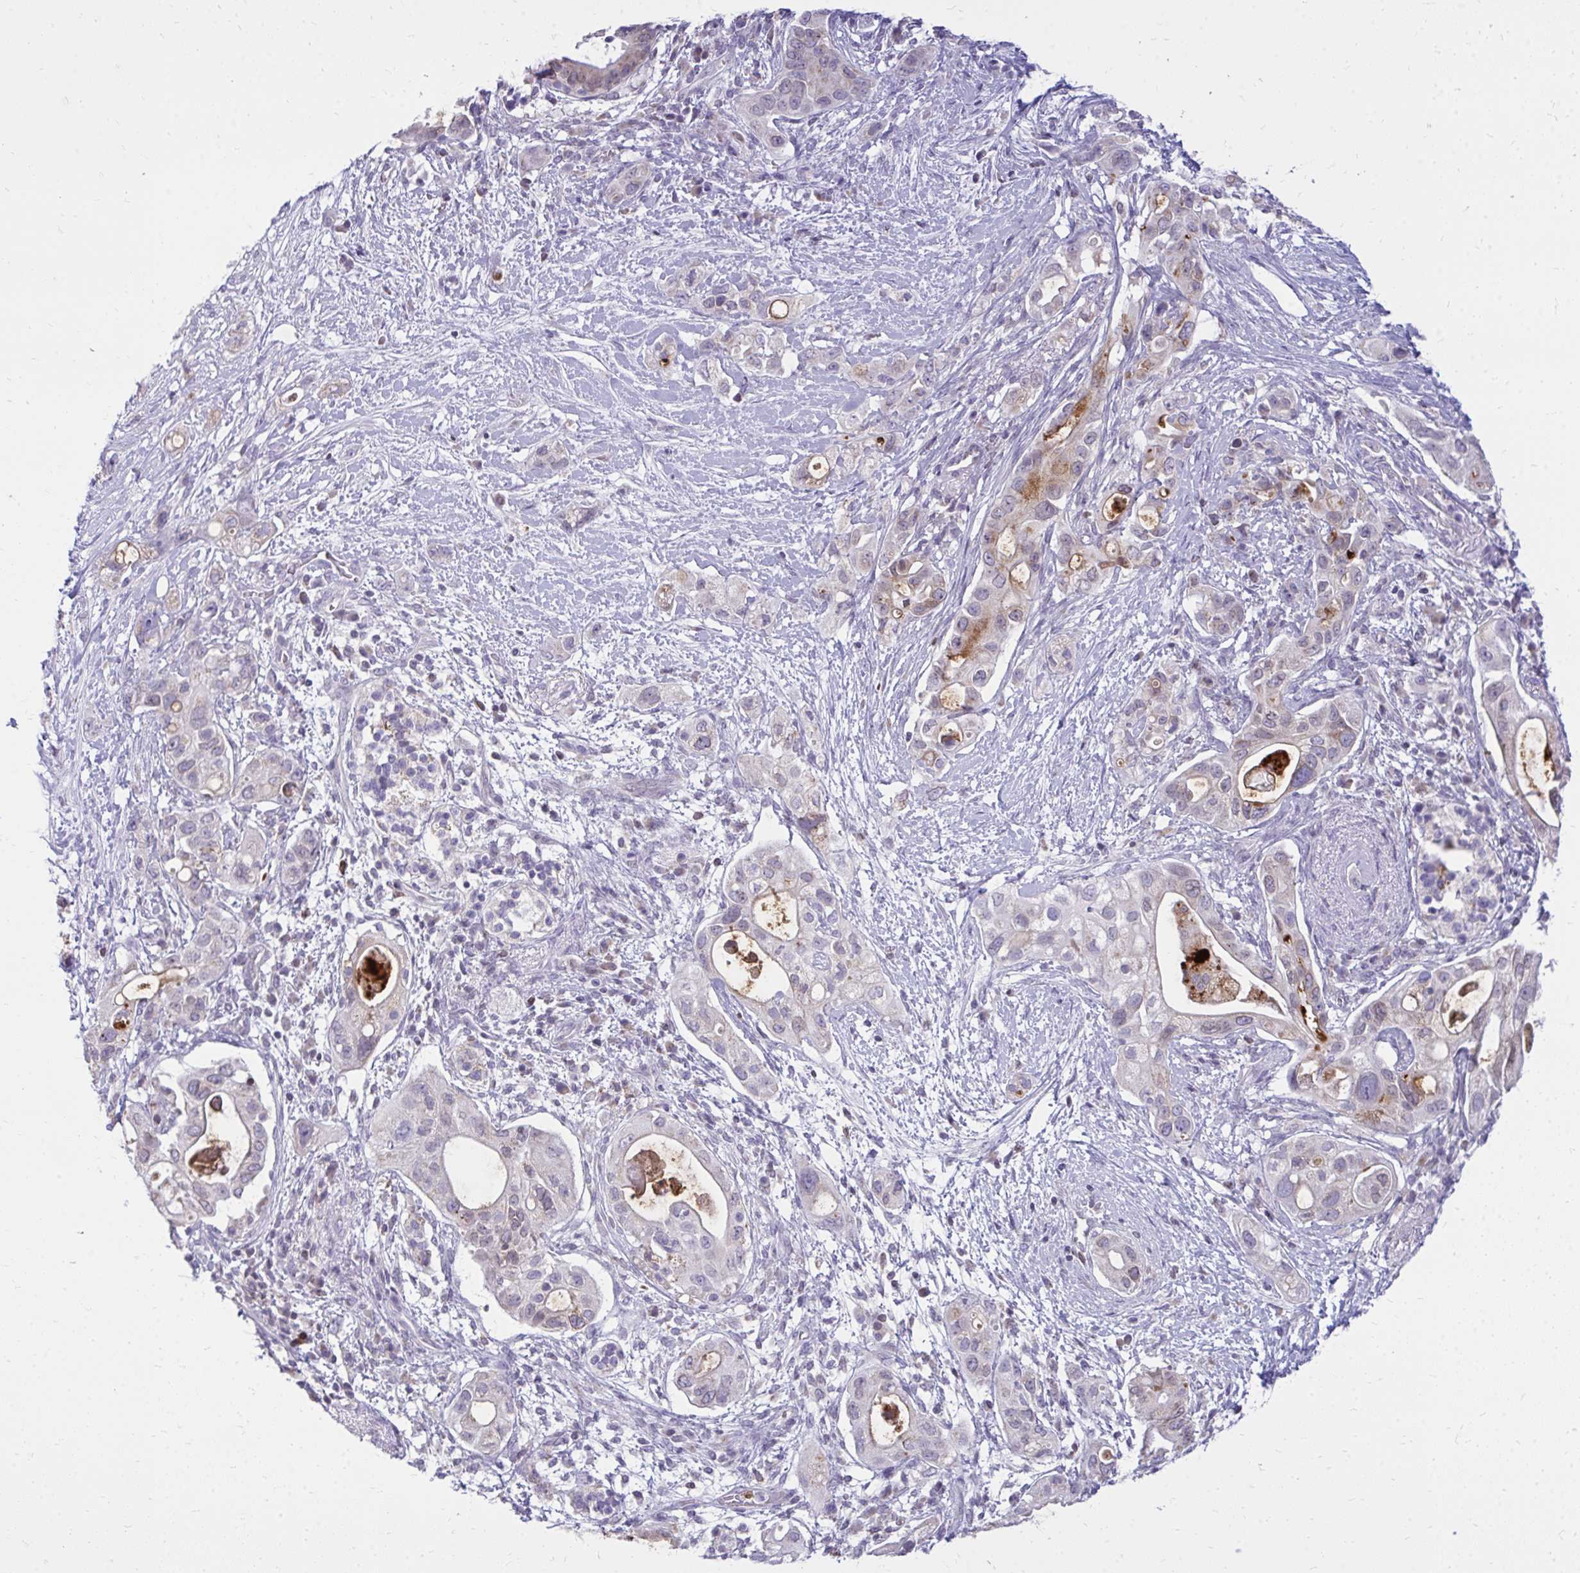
{"staining": {"intensity": "moderate", "quantity": "25%-75%", "location": "cytoplasmic/membranous,nuclear"}, "tissue": "pancreatic cancer", "cell_type": "Tumor cells", "image_type": "cancer", "snomed": [{"axis": "morphology", "description": "Adenocarcinoma, NOS"}, {"axis": "topography", "description": "Pancreas"}], "caption": "Pancreatic cancer stained for a protein reveals moderate cytoplasmic/membranous and nuclear positivity in tumor cells.", "gene": "RPS6KA2", "patient": {"sex": "female", "age": 72}}